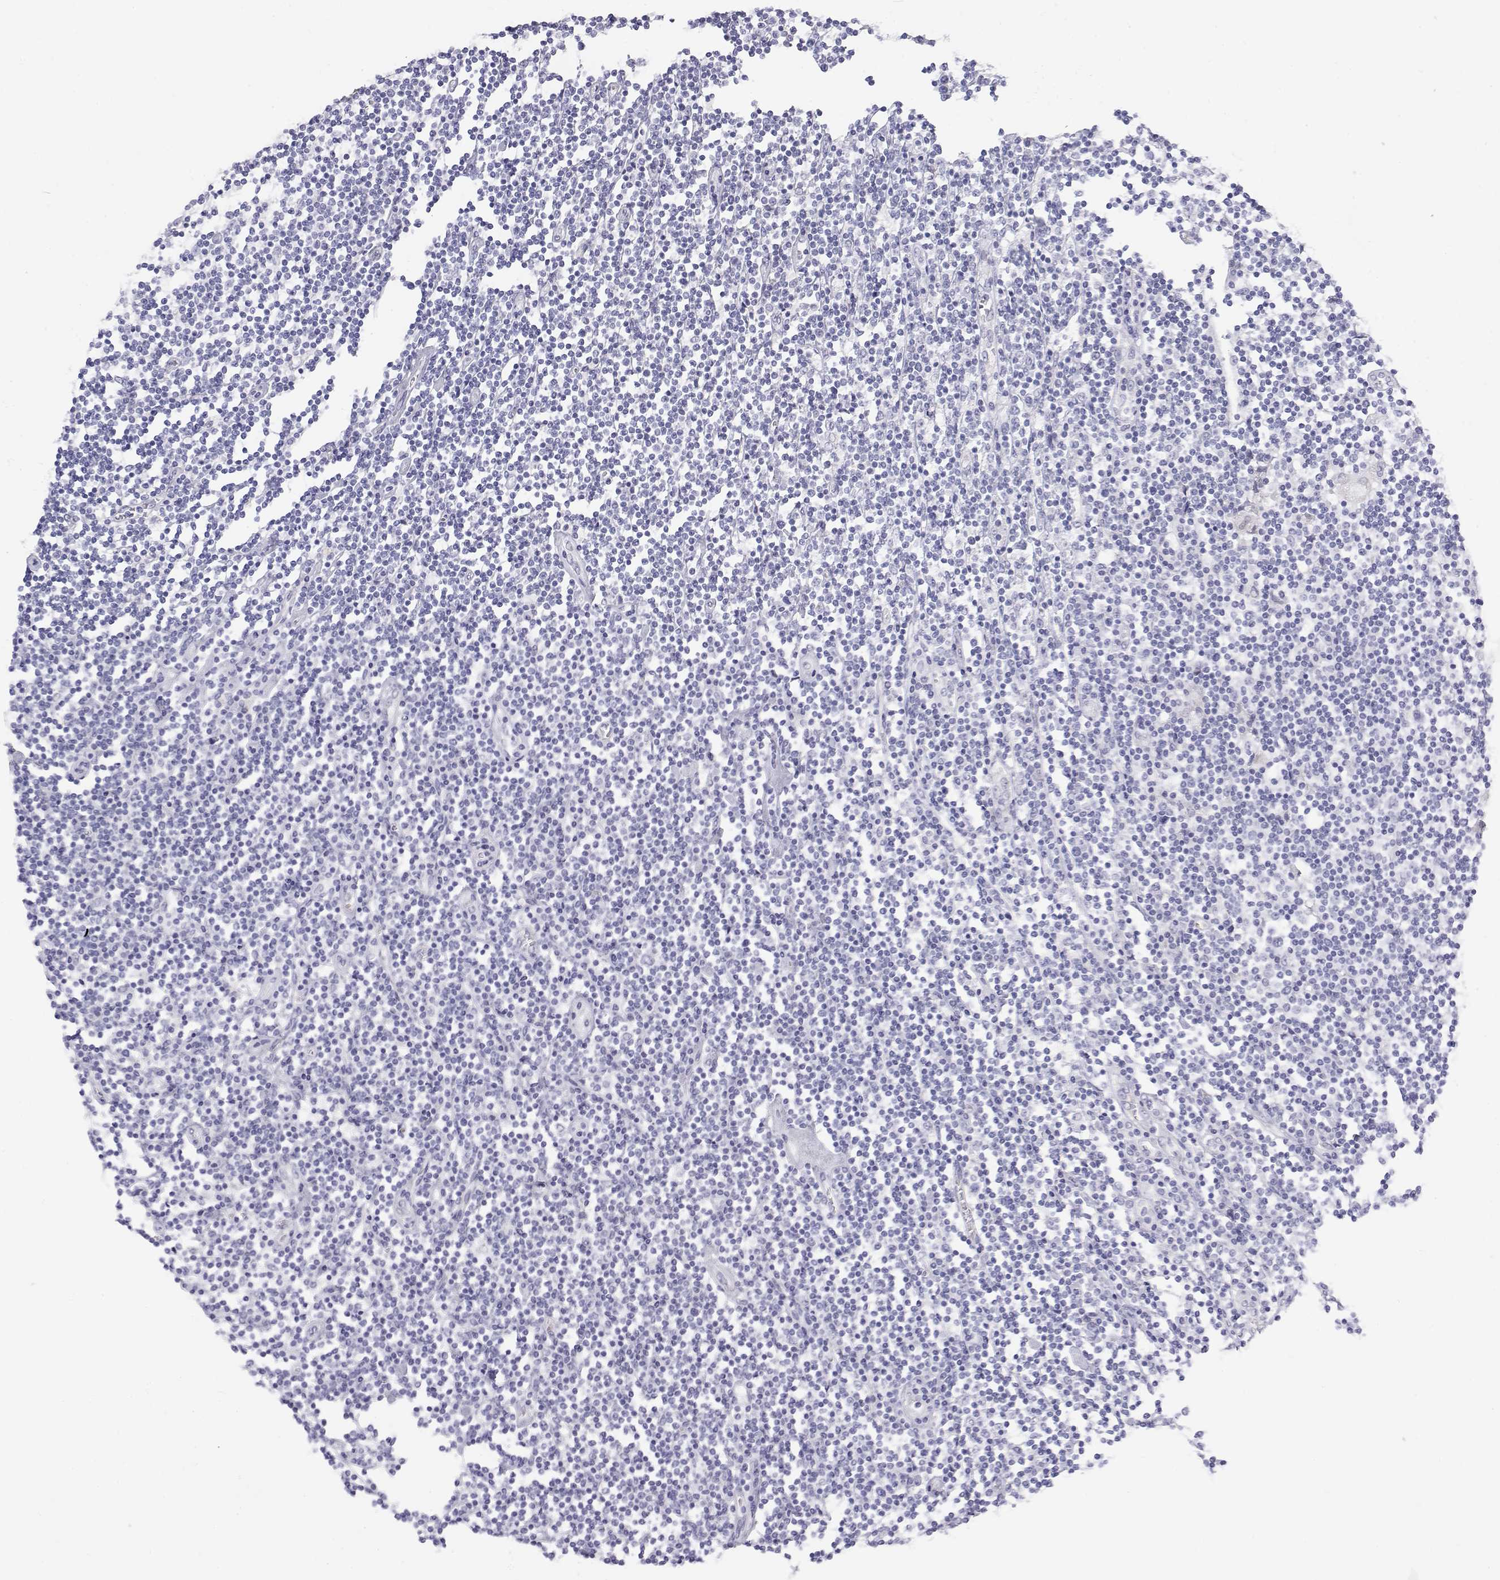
{"staining": {"intensity": "negative", "quantity": "none", "location": "none"}, "tissue": "lymphoma", "cell_type": "Tumor cells", "image_type": "cancer", "snomed": [{"axis": "morphology", "description": "Hodgkin's disease, NOS"}, {"axis": "topography", "description": "Lymph node"}], "caption": "The image demonstrates no staining of tumor cells in Hodgkin's disease.", "gene": "MISP", "patient": {"sex": "male", "age": 40}}